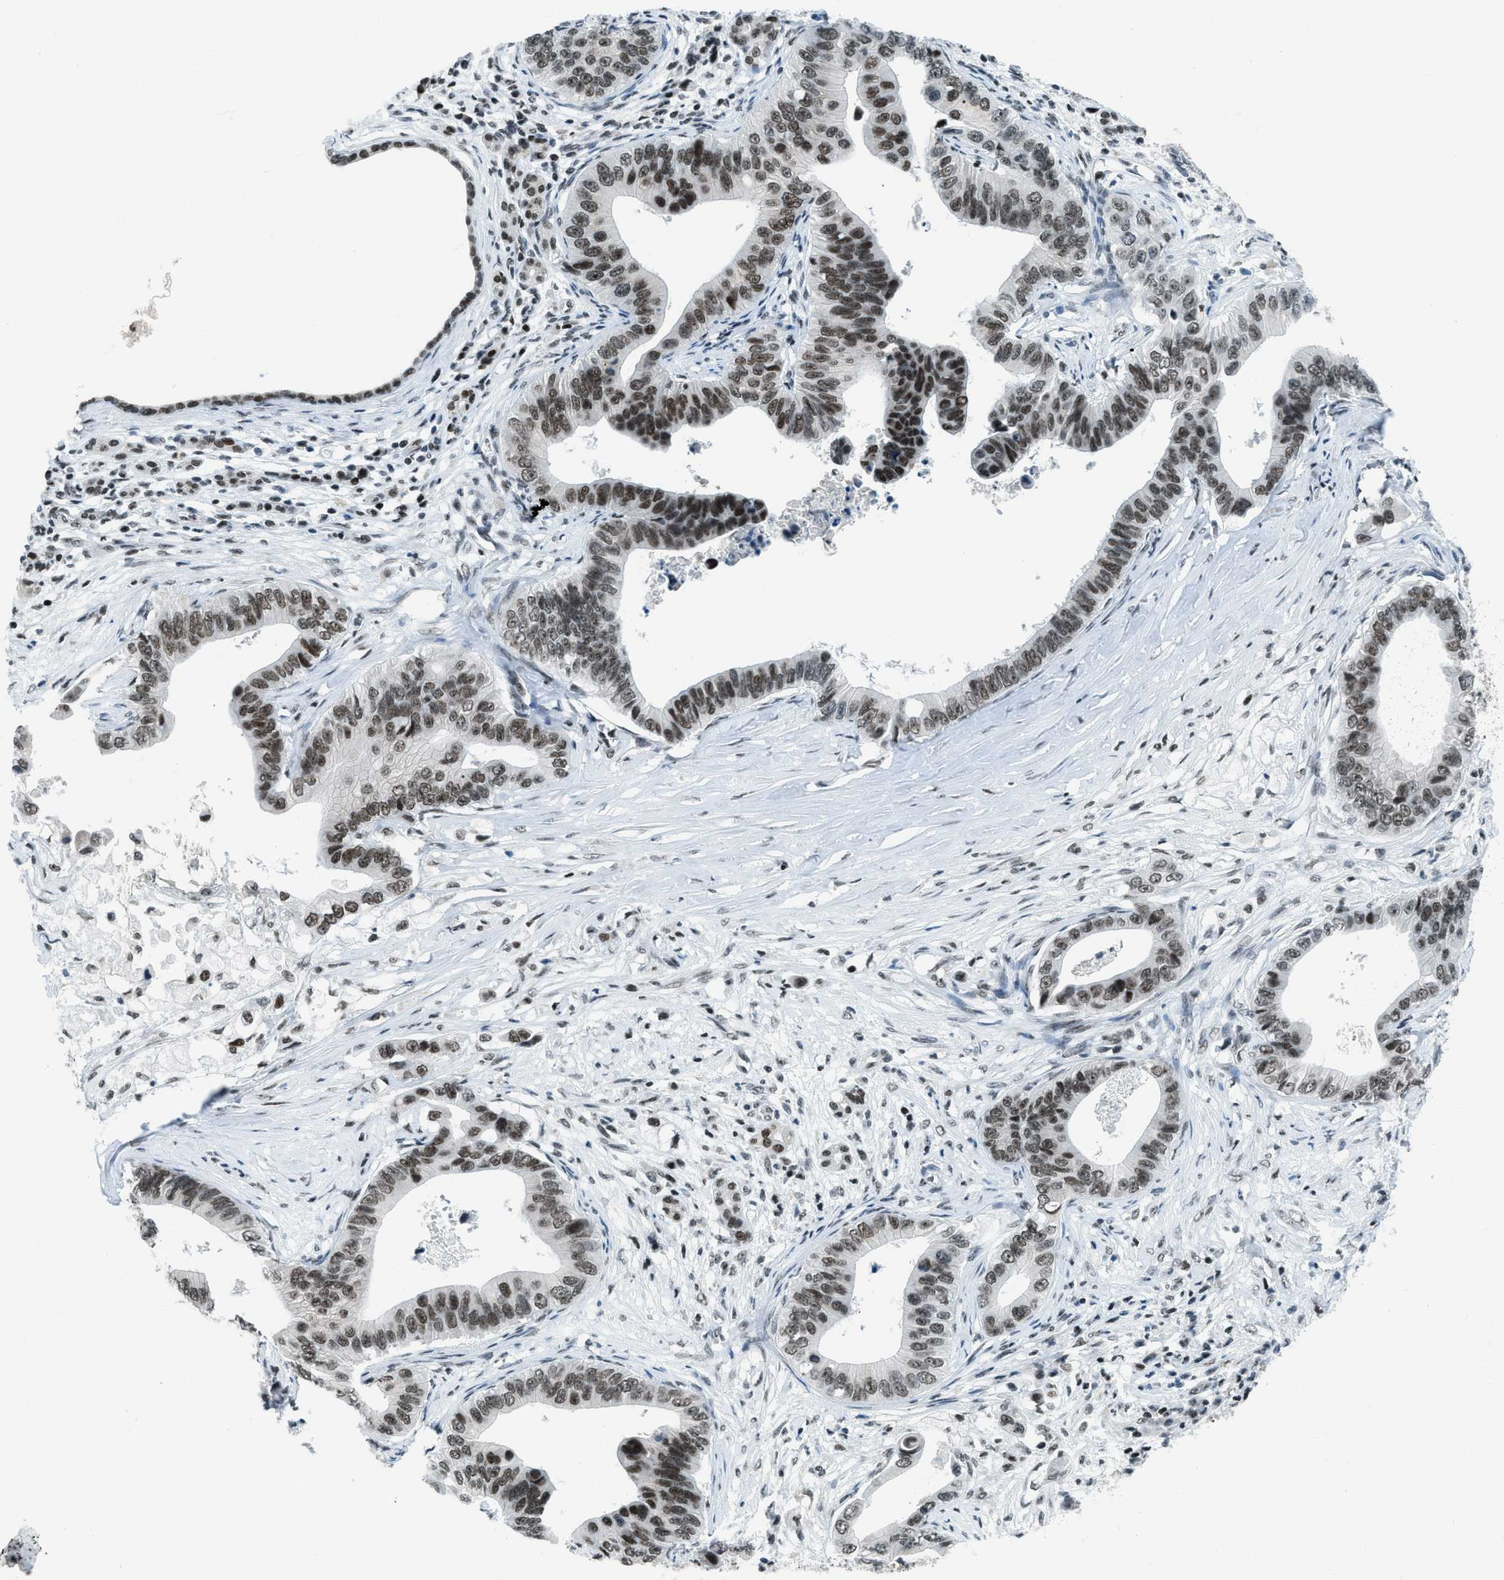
{"staining": {"intensity": "moderate", "quantity": ">75%", "location": "nuclear"}, "tissue": "pancreatic cancer", "cell_type": "Tumor cells", "image_type": "cancer", "snomed": [{"axis": "morphology", "description": "Adenocarcinoma, NOS"}, {"axis": "topography", "description": "Pancreas"}], "caption": "A medium amount of moderate nuclear positivity is seen in about >75% of tumor cells in pancreatic cancer tissue. The protein of interest is stained brown, and the nuclei are stained in blue (DAB IHC with brightfield microscopy, high magnification).", "gene": "RAD51B", "patient": {"sex": "male", "age": 77}}